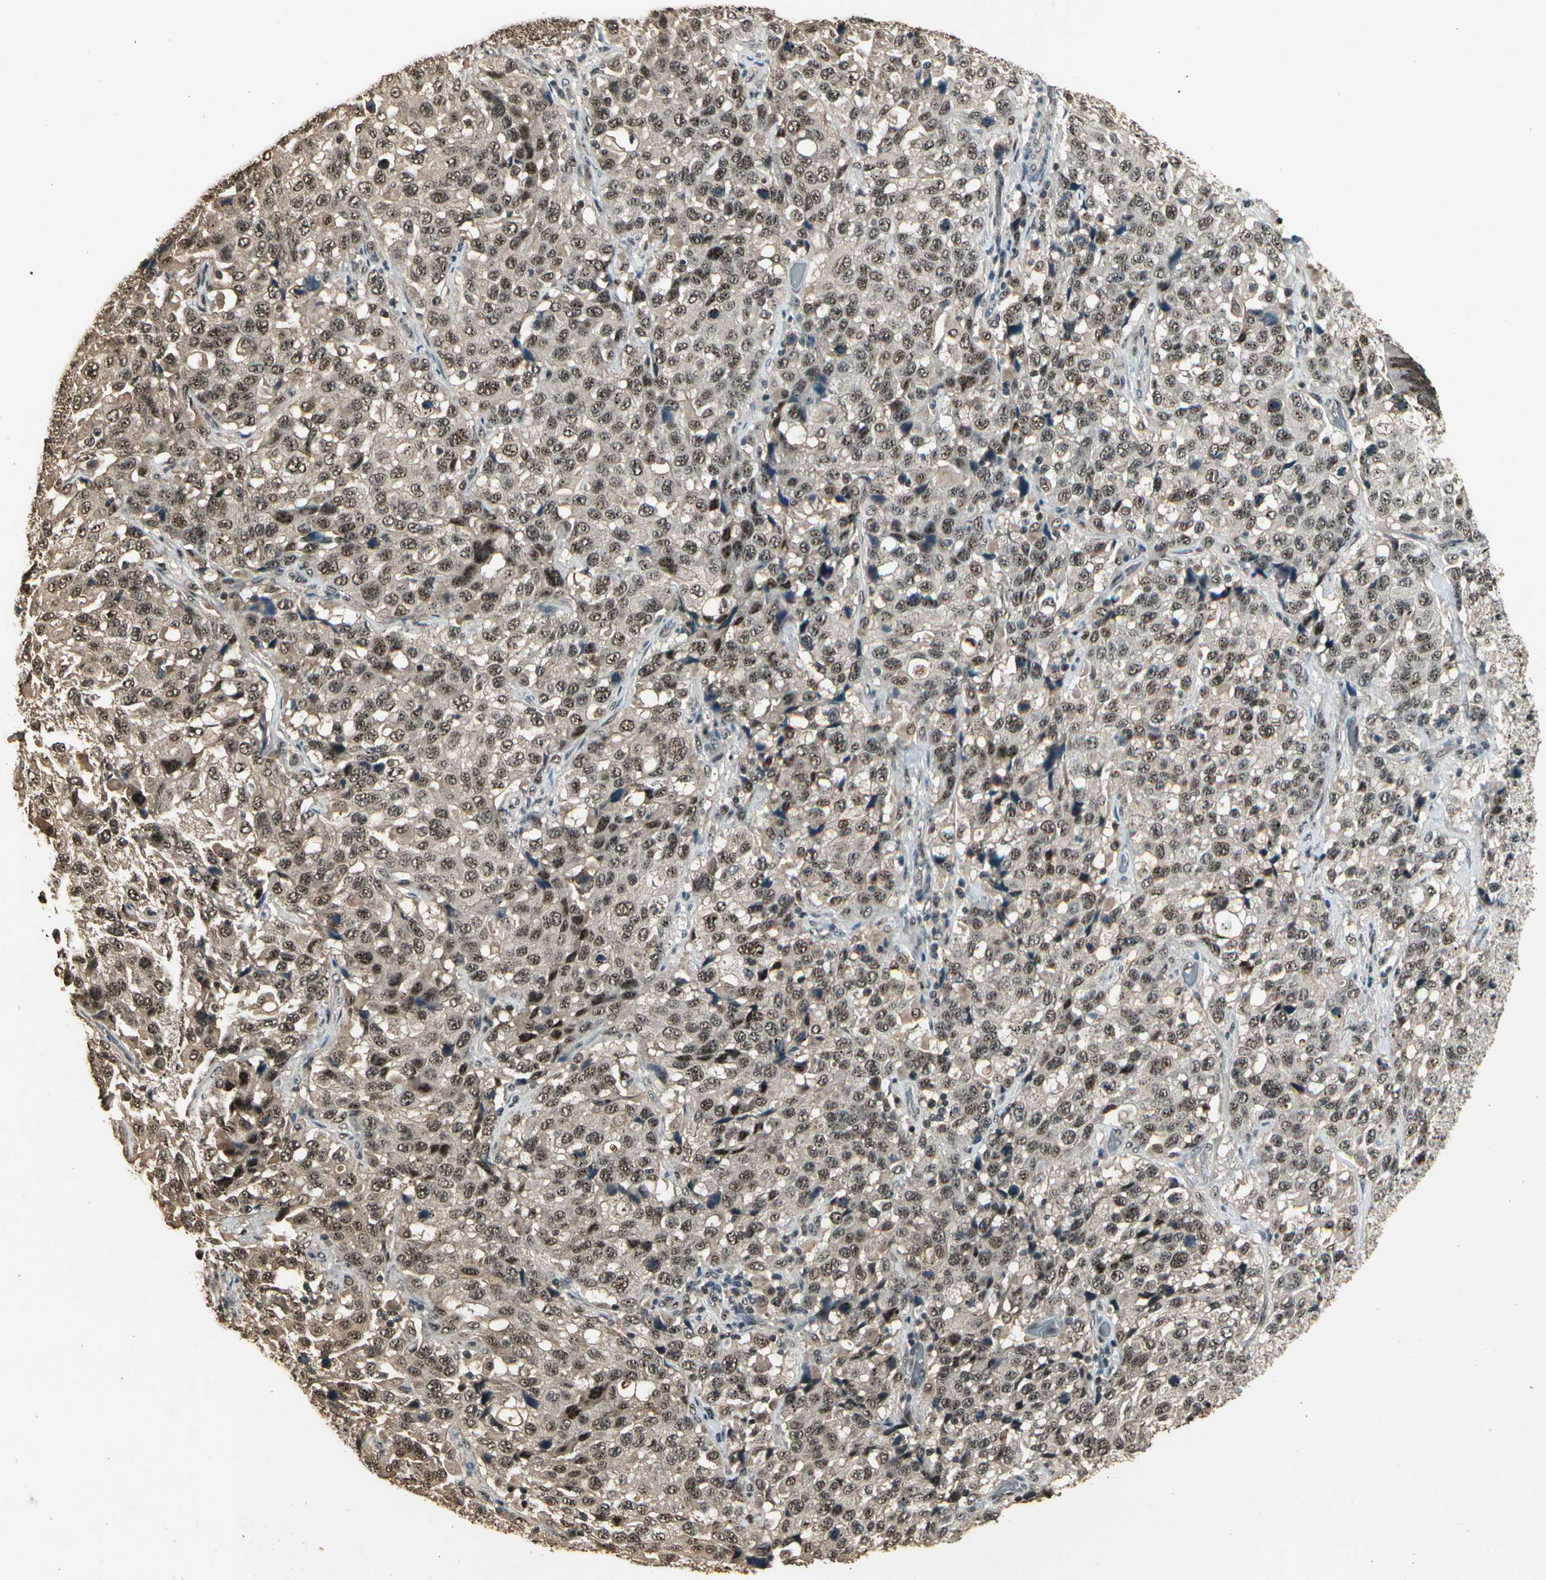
{"staining": {"intensity": "moderate", "quantity": ">75%", "location": "nuclear"}, "tissue": "stomach cancer", "cell_type": "Tumor cells", "image_type": "cancer", "snomed": [{"axis": "morphology", "description": "Normal tissue, NOS"}, {"axis": "morphology", "description": "Adenocarcinoma, NOS"}, {"axis": "topography", "description": "Stomach"}], "caption": "There is medium levels of moderate nuclear staining in tumor cells of adenocarcinoma (stomach), as demonstrated by immunohistochemical staining (brown color).", "gene": "RBM25", "patient": {"sex": "male", "age": 48}}